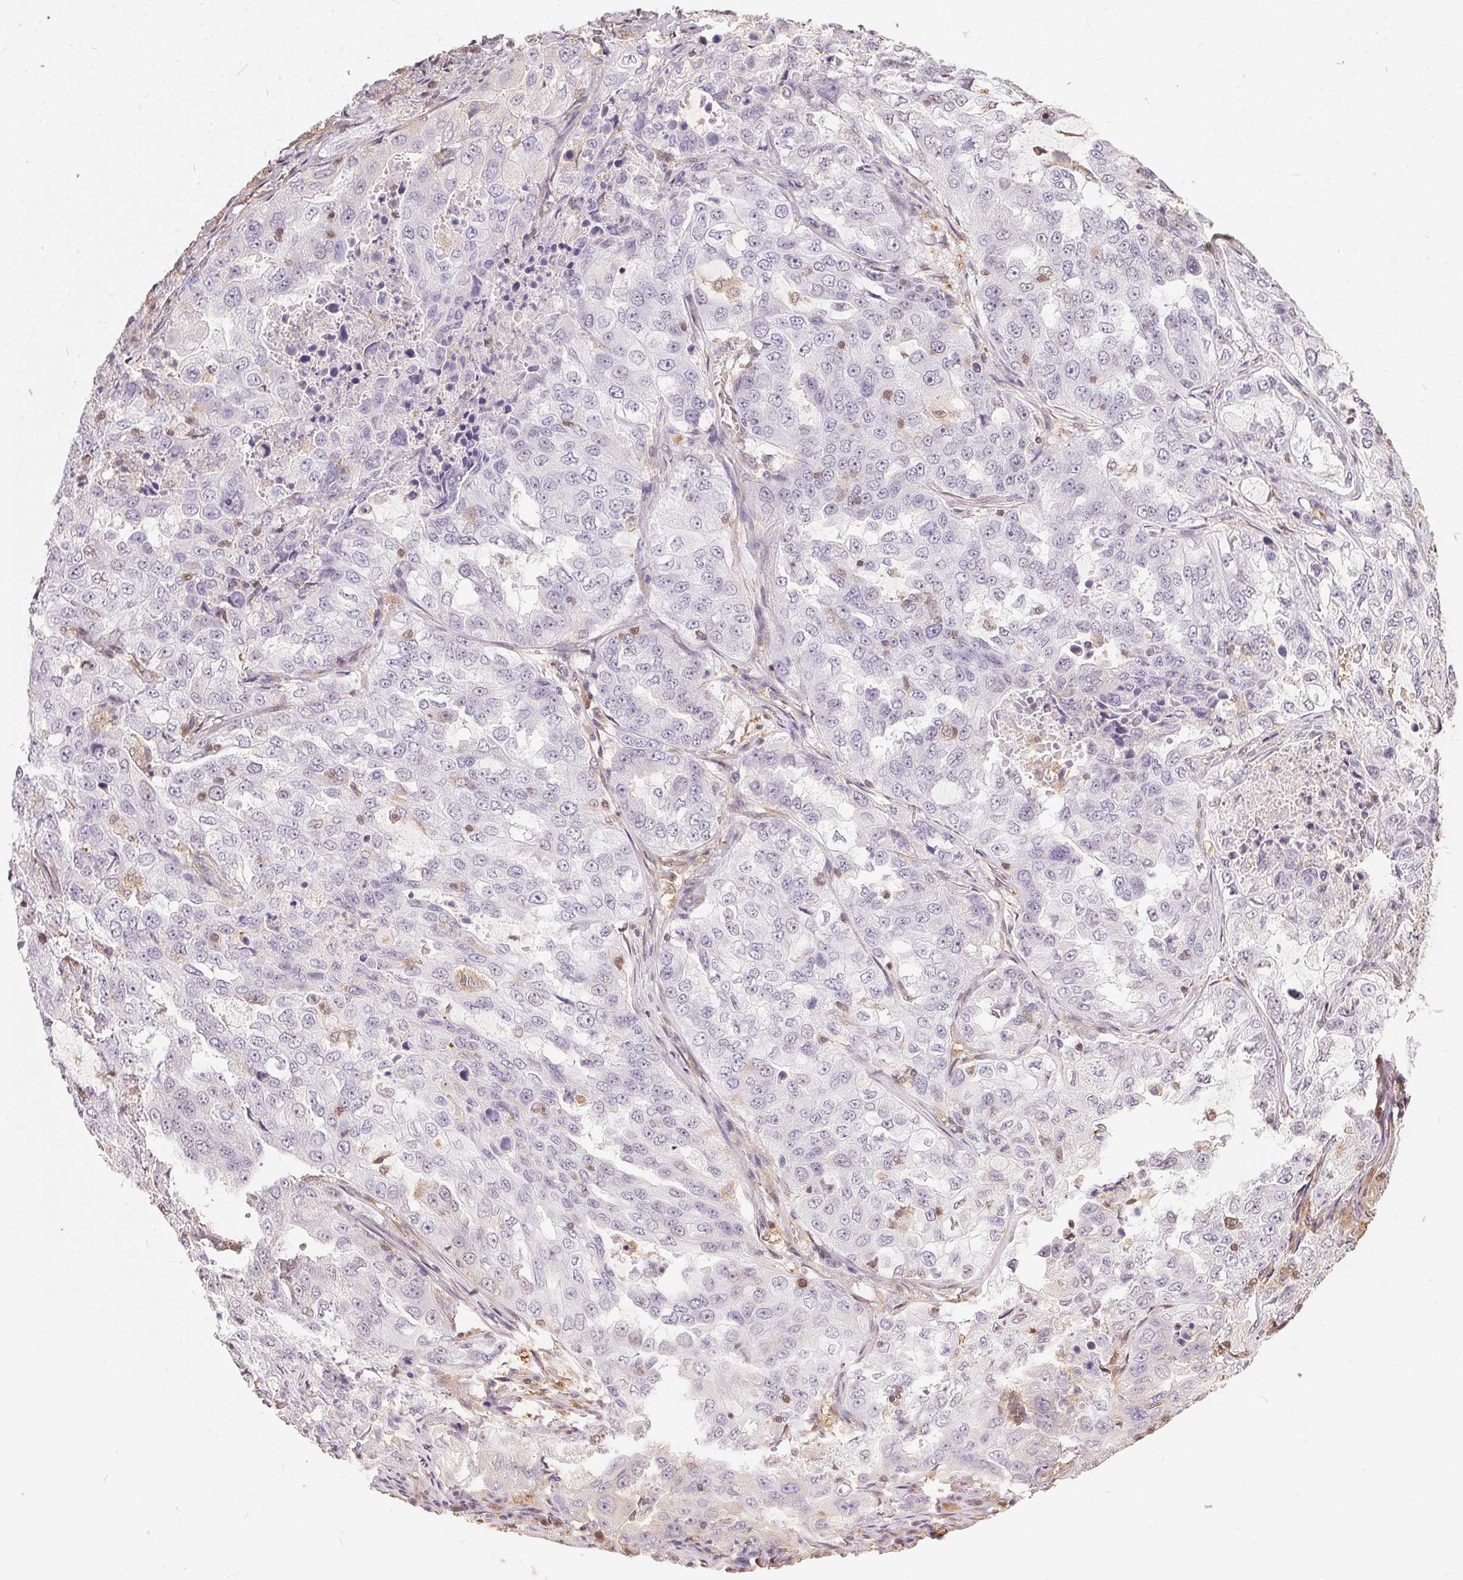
{"staining": {"intensity": "negative", "quantity": "none", "location": "none"}, "tissue": "lung cancer", "cell_type": "Tumor cells", "image_type": "cancer", "snomed": [{"axis": "morphology", "description": "Adenocarcinoma, NOS"}, {"axis": "topography", "description": "Lung"}], "caption": "IHC of human lung cancer (adenocarcinoma) displays no staining in tumor cells.", "gene": "BLMH", "patient": {"sex": "female", "age": 61}}